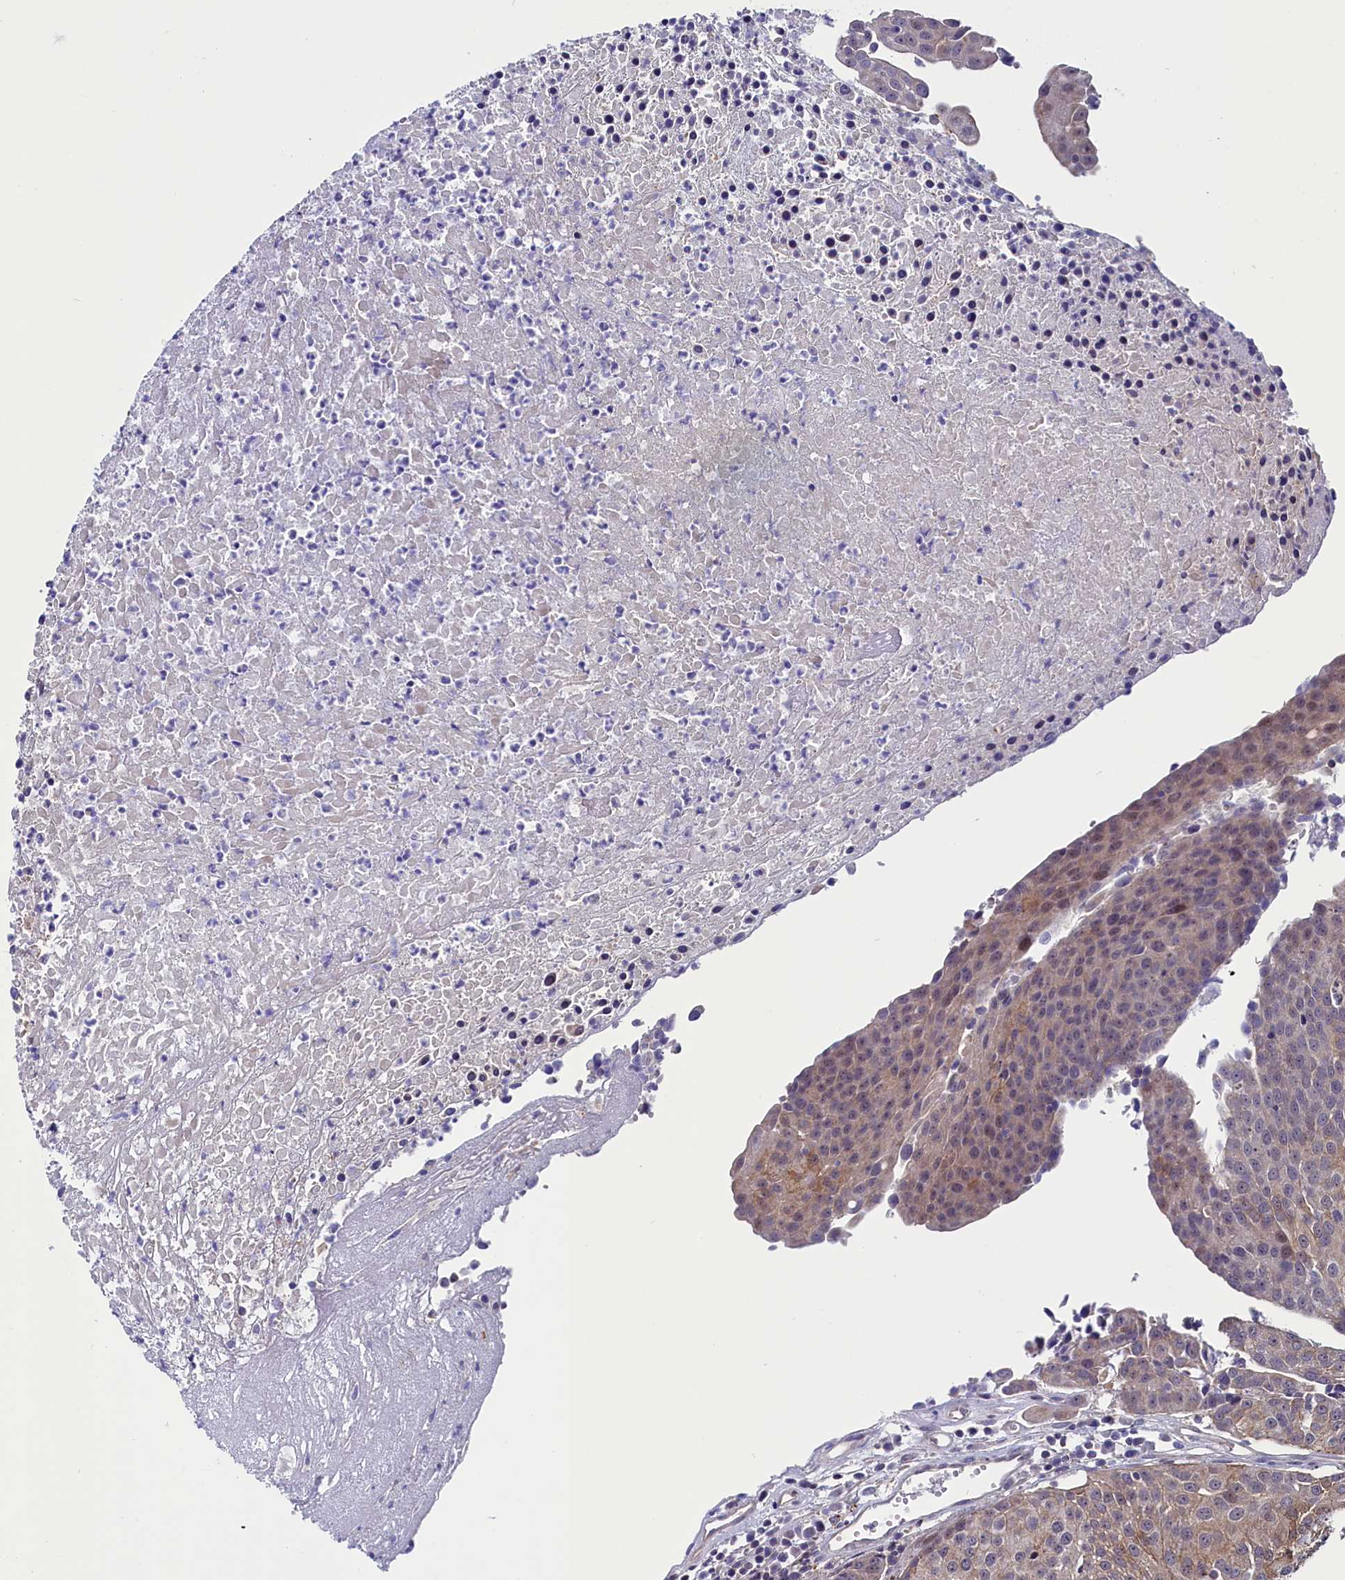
{"staining": {"intensity": "weak", "quantity": "25%-75%", "location": "cytoplasmic/membranous,nuclear"}, "tissue": "urothelial cancer", "cell_type": "Tumor cells", "image_type": "cancer", "snomed": [{"axis": "morphology", "description": "Urothelial carcinoma, High grade"}, {"axis": "topography", "description": "Urinary bladder"}], "caption": "This photomicrograph reveals immunohistochemistry (IHC) staining of human urothelial cancer, with low weak cytoplasmic/membranous and nuclear staining in about 25%-75% of tumor cells.", "gene": "CIAPIN1", "patient": {"sex": "female", "age": 85}}